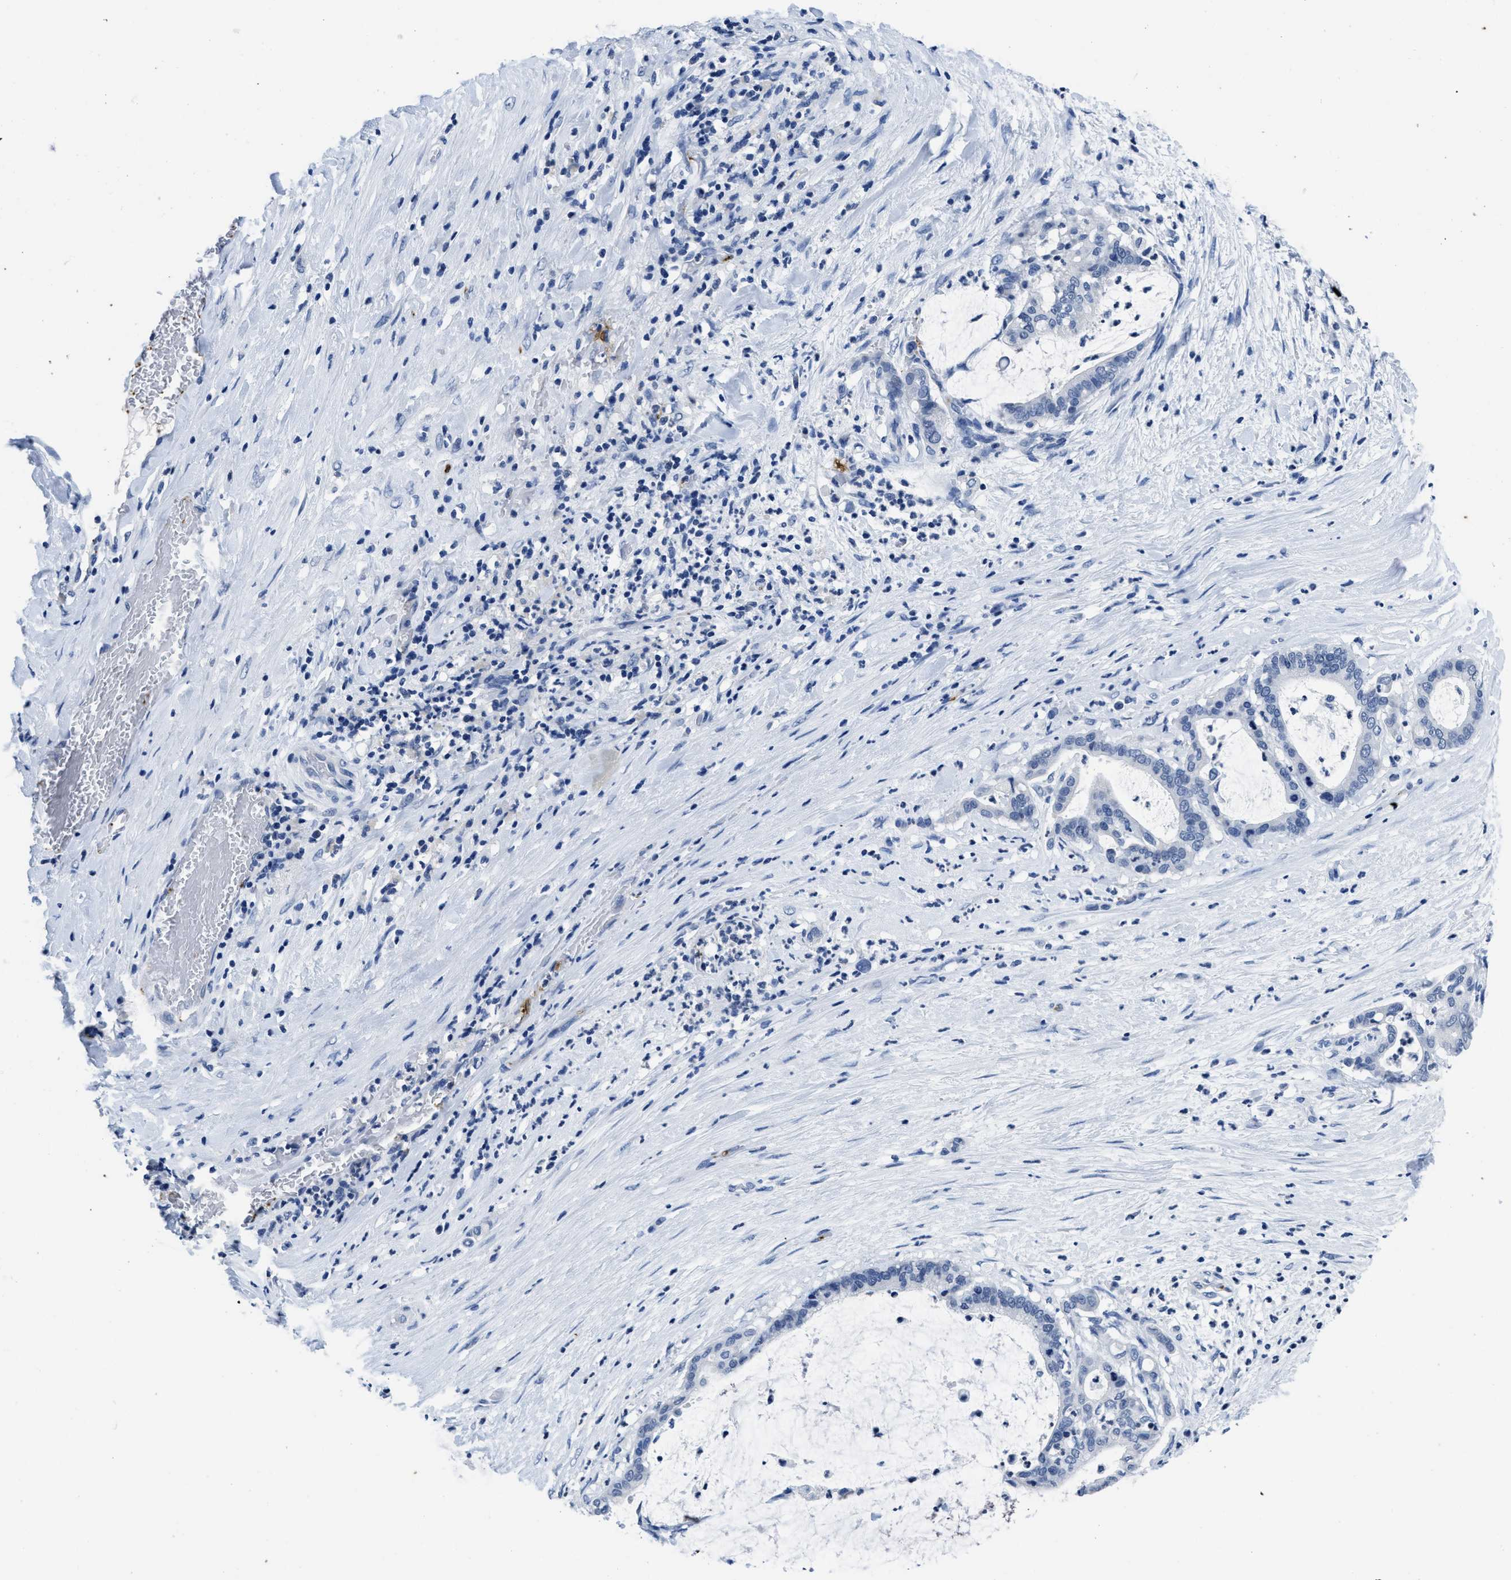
{"staining": {"intensity": "negative", "quantity": "none", "location": "none"}, "tissue": "pancreatic cancer", "cell_type": "Tumor cells", "image_type": "cancer", "snomed": [{"axis": "morphology", "description": "Adenocarcinoma, NOS"}, {"axis": "topography", "description": "Pancreas"}], "caption": "Immunohistochemical staining of adenocarcinoma (pancreatic) shows no significant positivity in tumor cells.", "gene": "ITGA2B", "patient": {"sex": "male", "age": 41}}